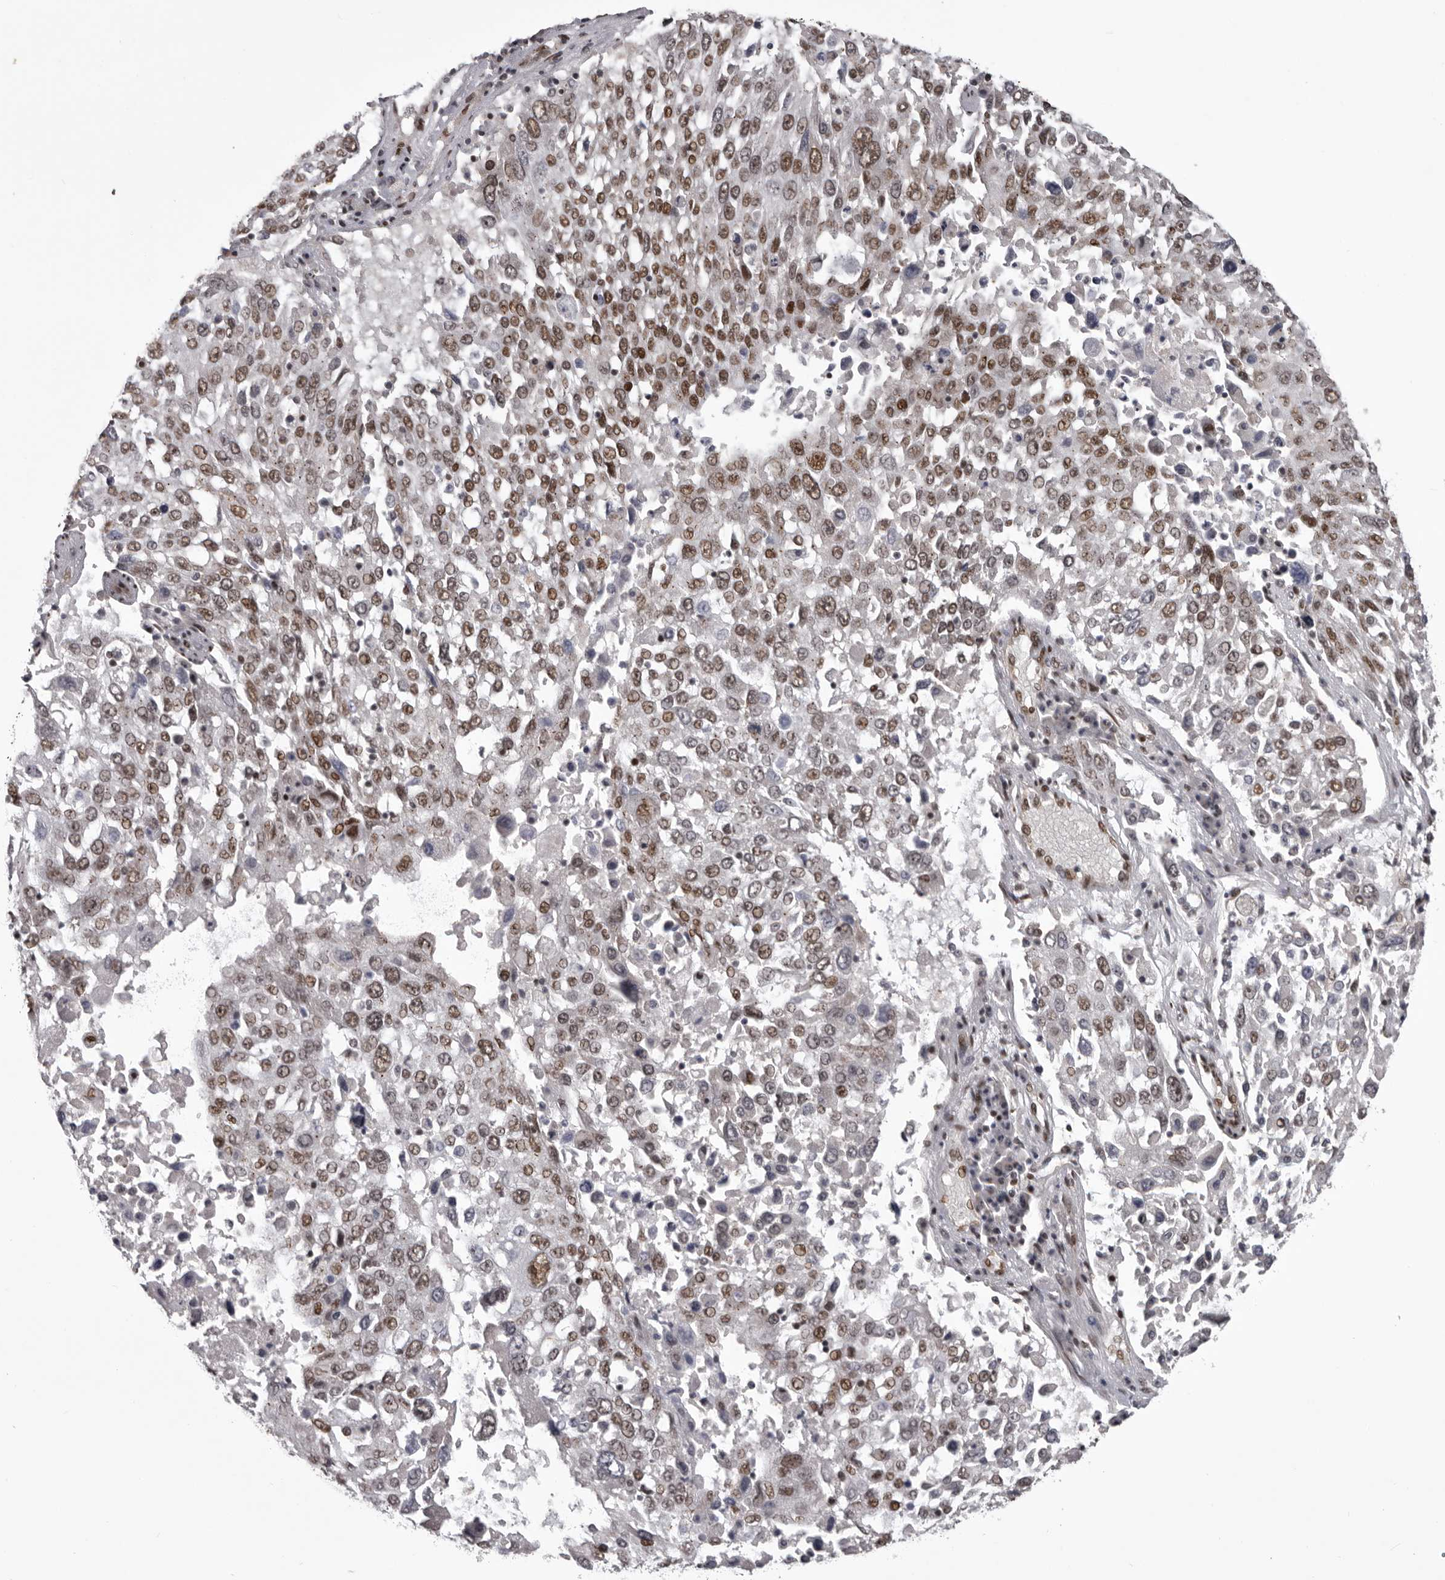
{"staining": {"intensity": "moderate", "quantity": ">75%", "location": "nuclear"}, "tissue": "lung cancer", "cell_type": "Tumor cells", "image_type": "cancer", "snomed": [{"axis": "morphology", "description": "Squamous cell carcinoma, NOS"}, {"axis": "topography", "description": "Lung"}], "caption": "Tumor cells exhibit medium levels of moderate nuclear positivity in about >75% of cells in human squamous cell carcinoma (lung). The staining was performed using DAB (3,3'-diaminobenzidine) to visualize the protein expression in brown, while the nuclei were stained in blue with hematoxylin (Magnification: 20x).", "gene": "NUMA1", "patient": {"sex": "male", "age": 65}}